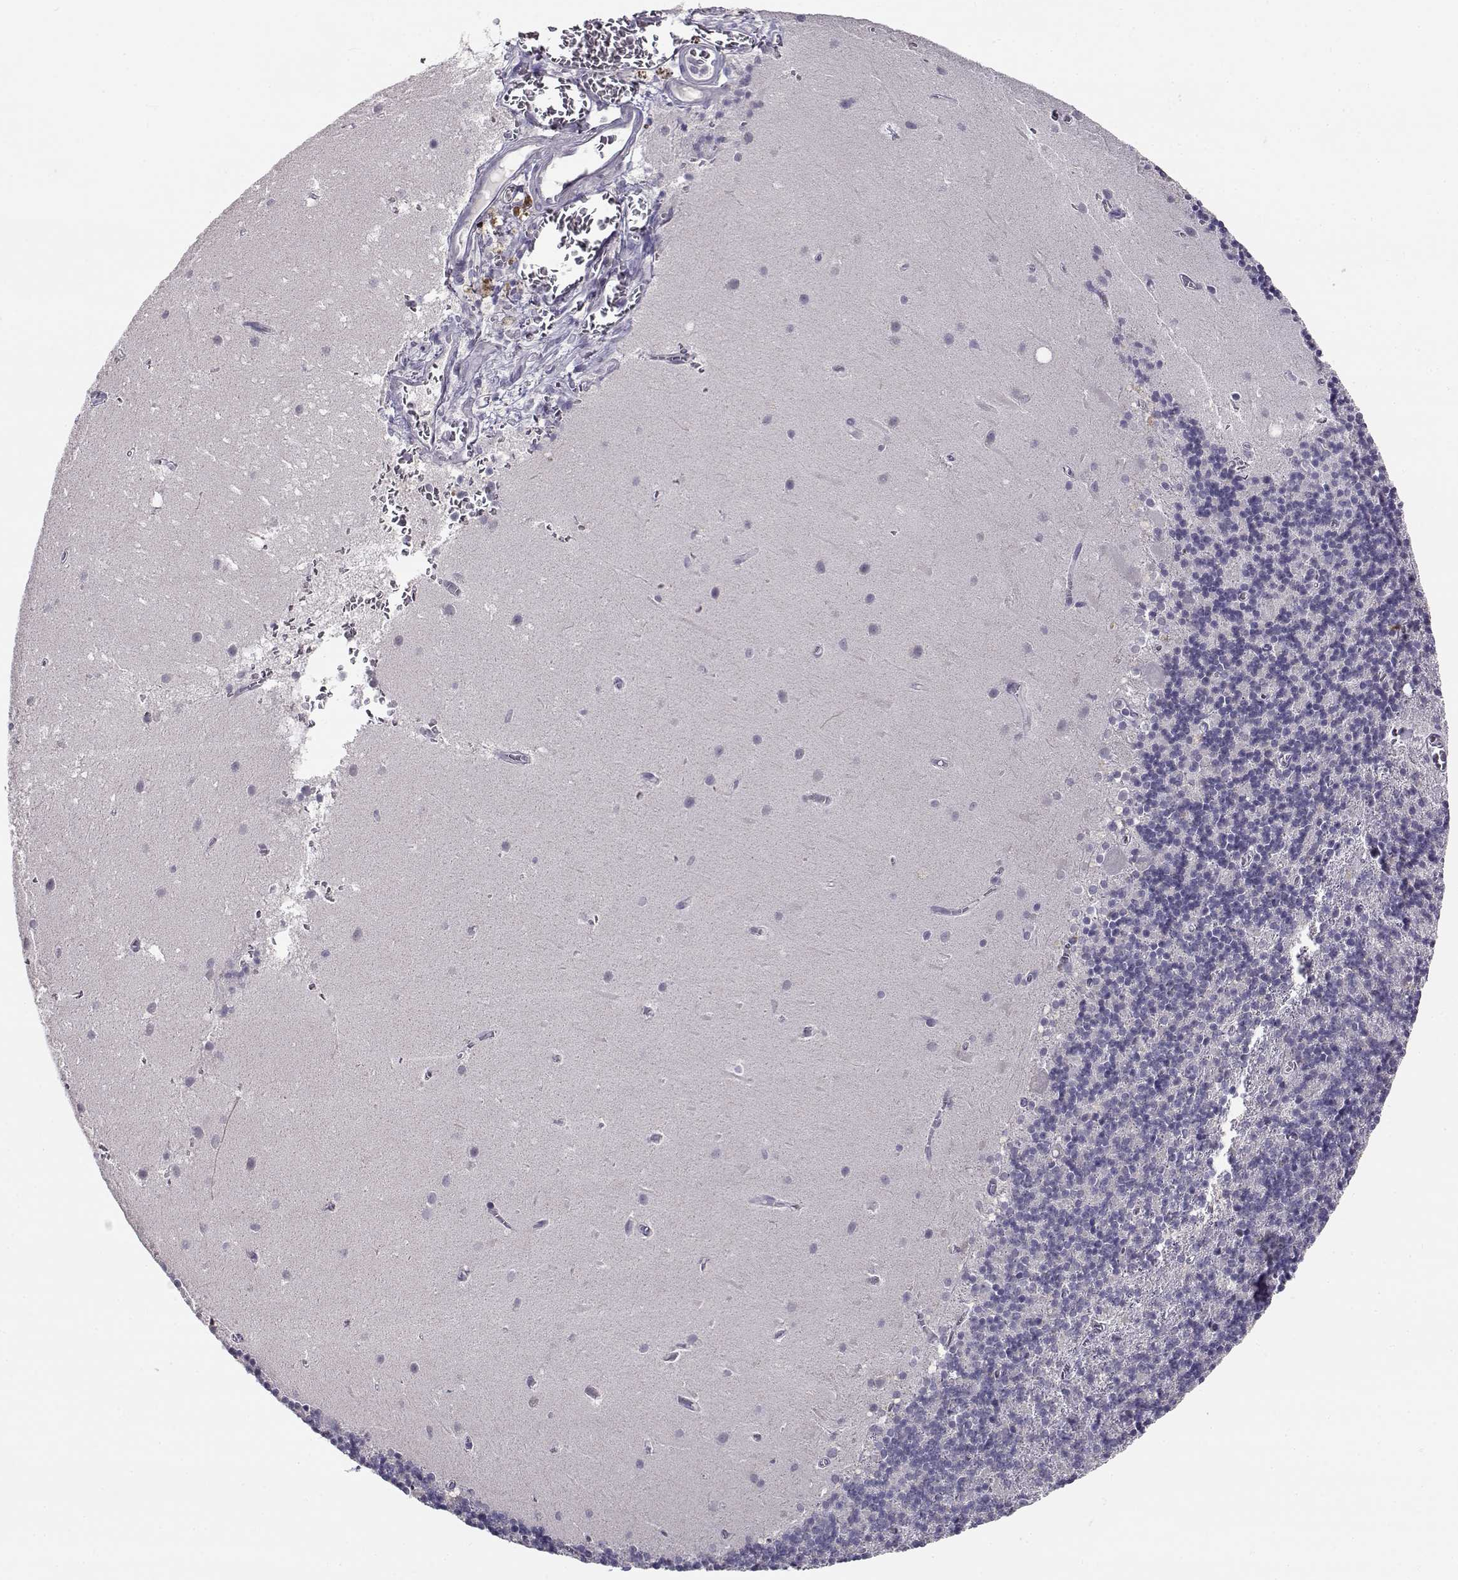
{"staining": {"intensity": "negative", "quantity": "none", "location": "none"}, "tissue": "cerebellum", "cell_type": "Cells in granular layer", "image_type": "normal", "snomed": [{"axis": "morphology", "description": "Normal tissue, NOS"}, {"axis": "topography", "description": "Cerebellum"}], "caption": "Histopathology image shows no protein positivity in cells in granular layer of benign cerebellum.", "gene": "RHOXF2", "patient": {"sex": "male", "age": 70}}